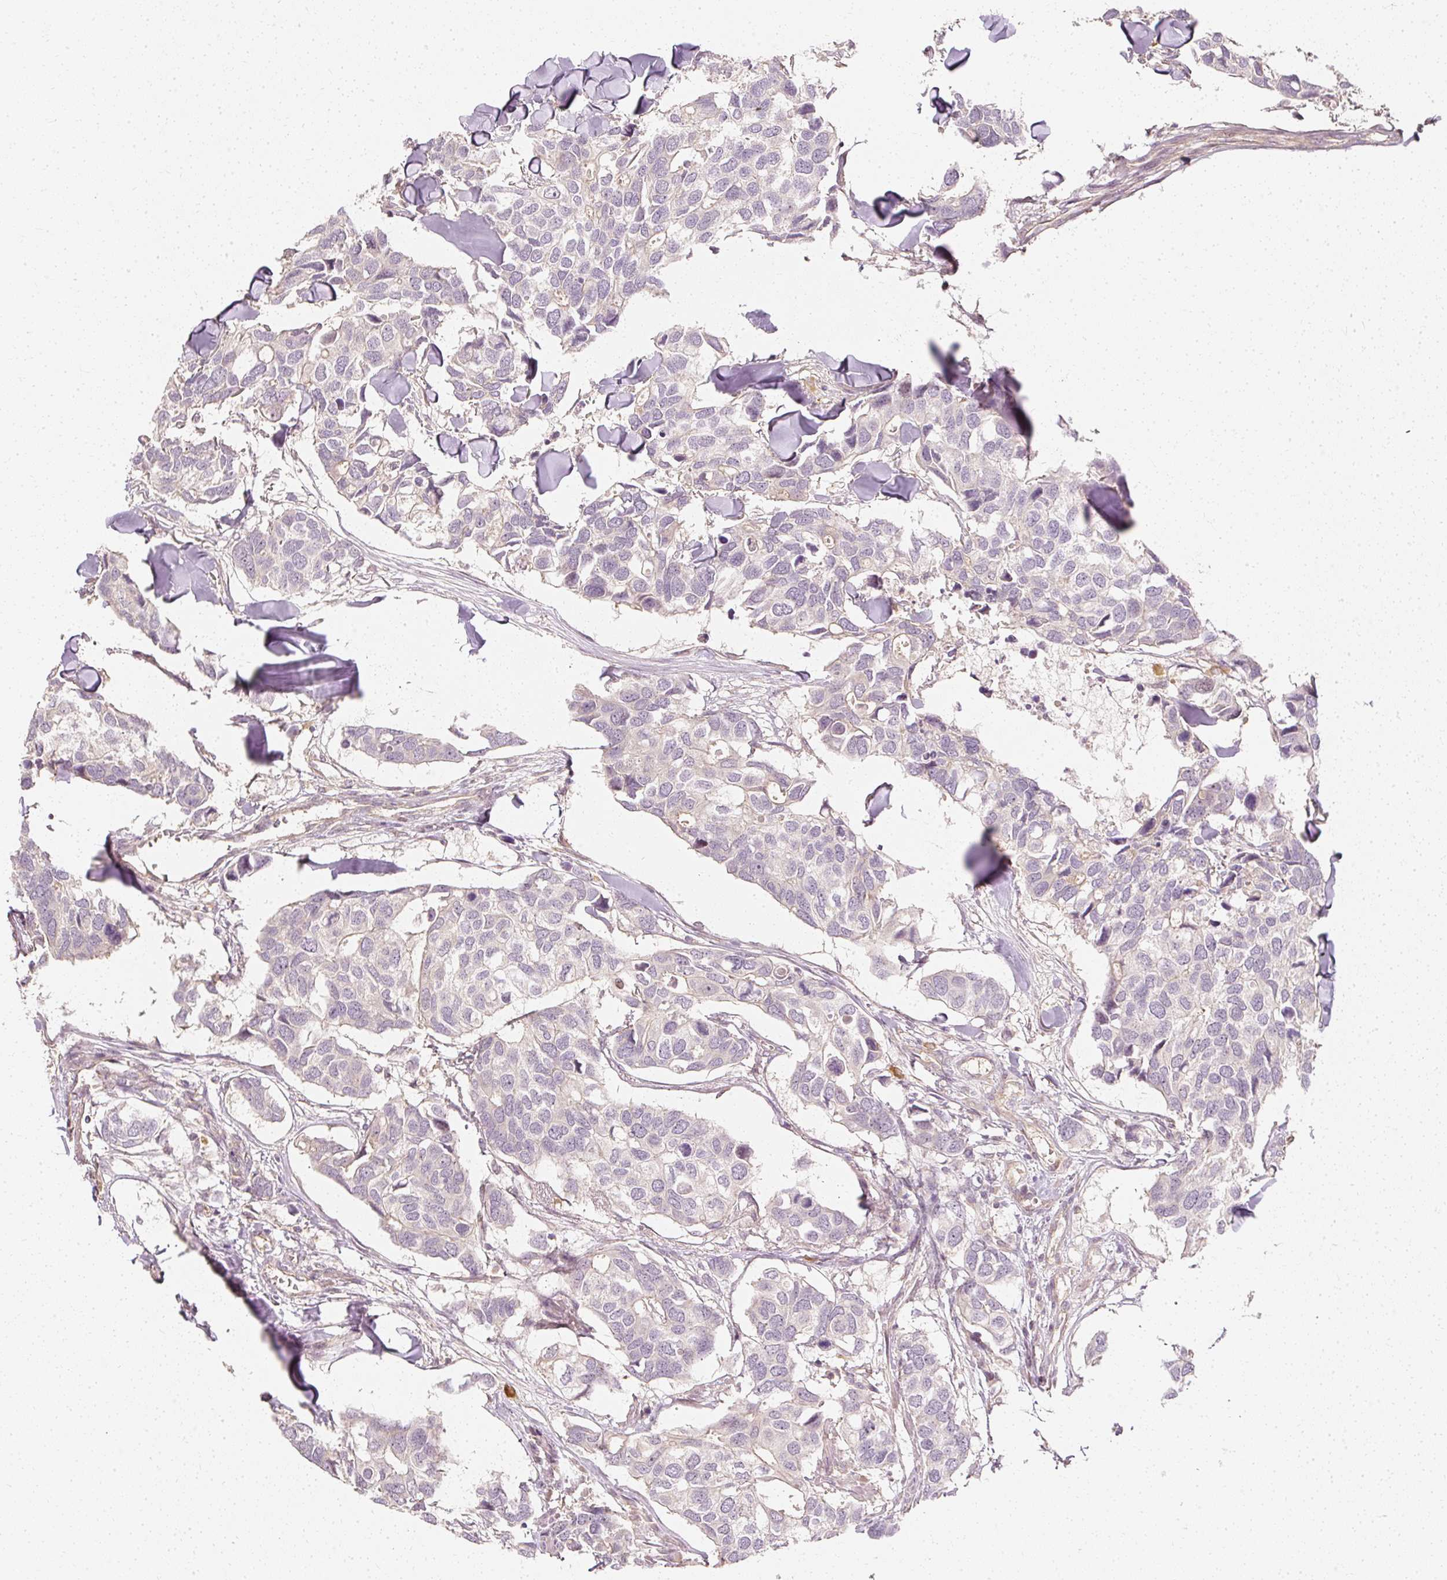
{"staining": {"intensity": "negative", "quantity": "none", "location": "none"}, "tissue": "breast cancer", "cell_type": "Tumor cells", "image_type": "cancer", "snomed": [{"axis": "morphology", "description": "Duct carcinoma"}, {"axis": "topography", "description": "Breast"}], "caption": "An immunohistochemistry histopathology image of invasive ductal carcinoma (breast) is shown. There is no staining in tumor cells of invasive ductal carcinoma (breast).", "gene": "GNAQ", "patient": {"sex": "female", "age": 83}}